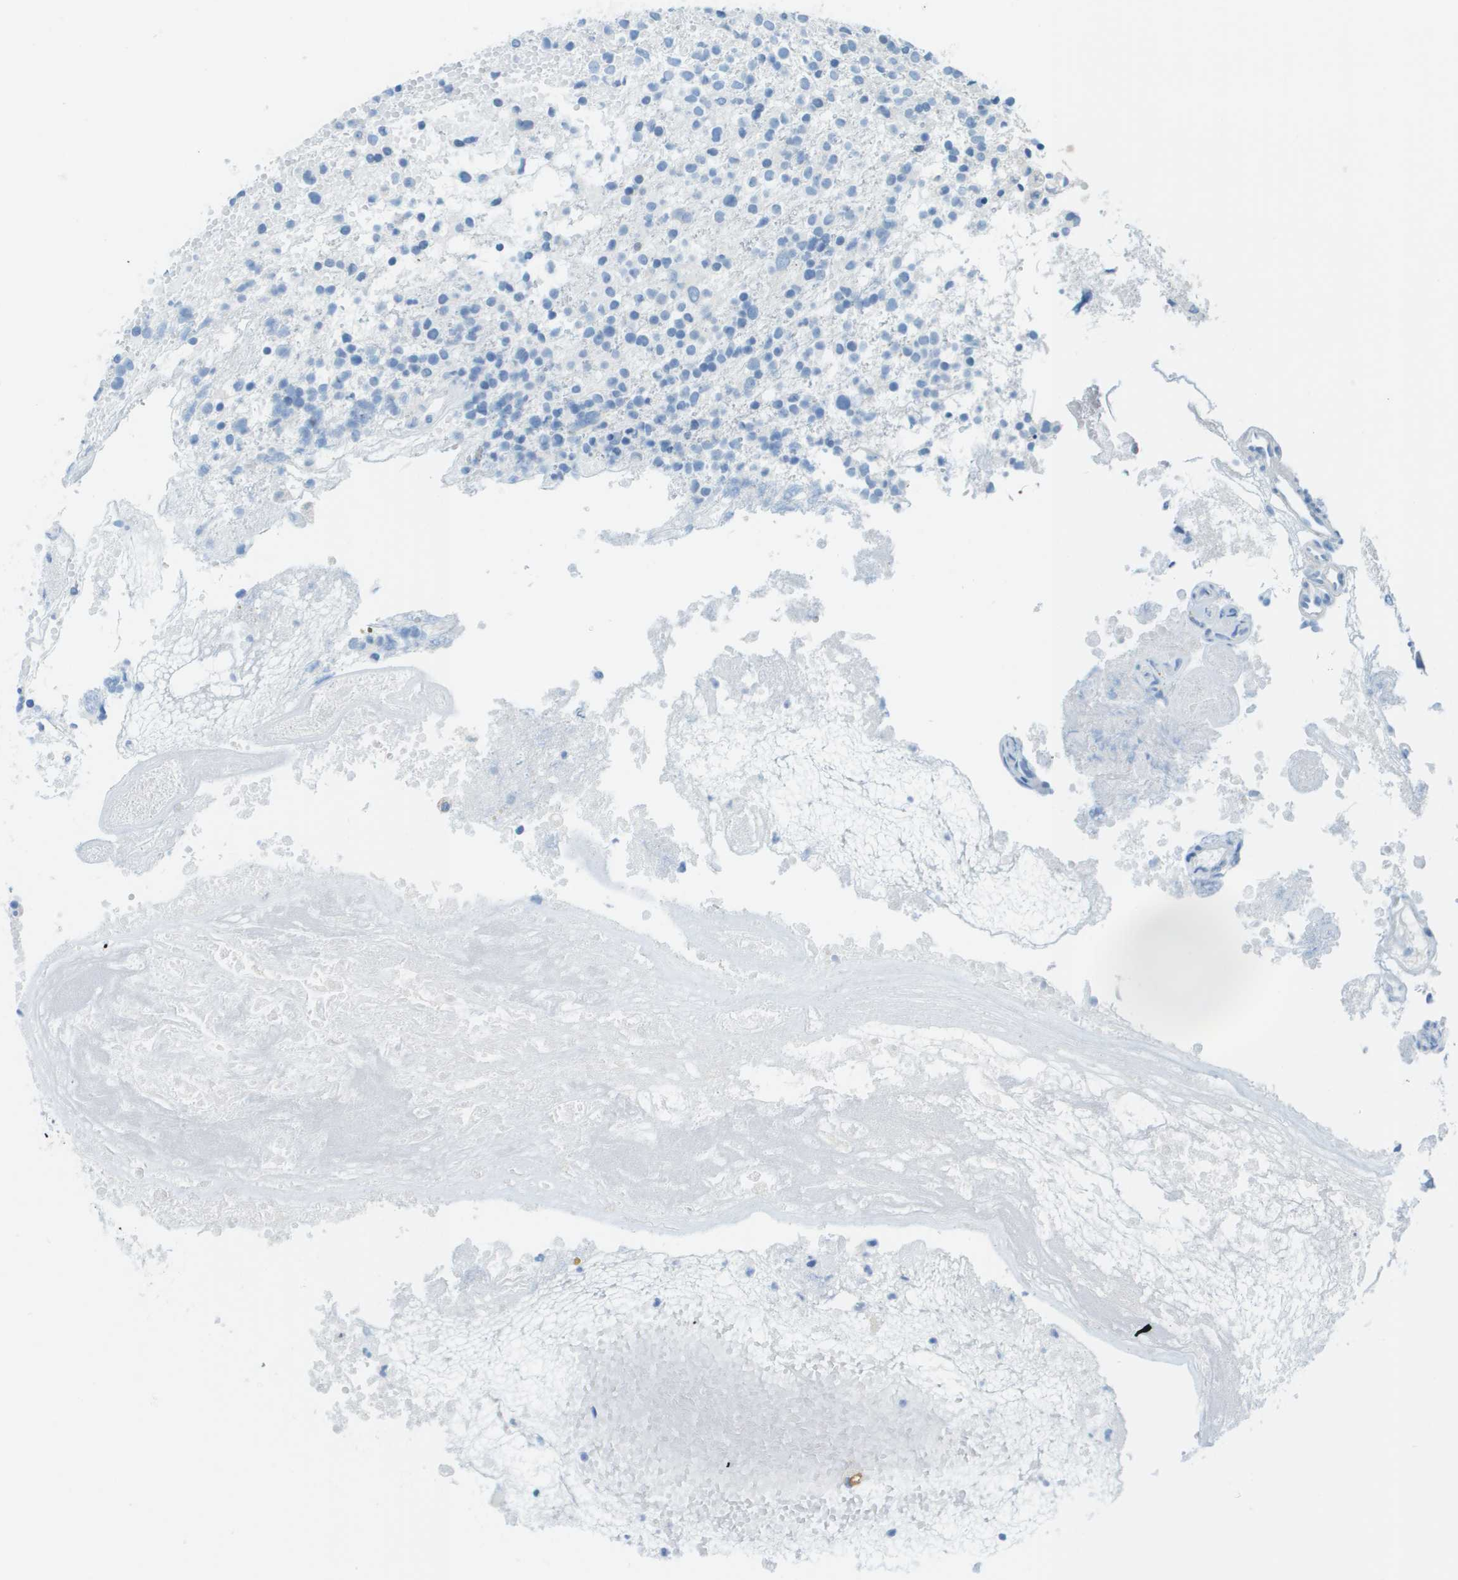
{"staining": {"intensity": "negative", "quantity": "none", "location": "none"}, "tissue": "glioma", "cell_type": "Tumor cells", "image_type": "cancer", "snomed": [{"axis": "morphology", "description": "Glioma, malignant, High grade"}, {"axis": "topography", "description": "Brain"}], "caption": "Immunohistochemistry (IHC) of malignant high-grade glioma exhibits no positivity in tumor cells.", "gene": "CDHR2", "patient": {"sex": "female", "age": 59}}